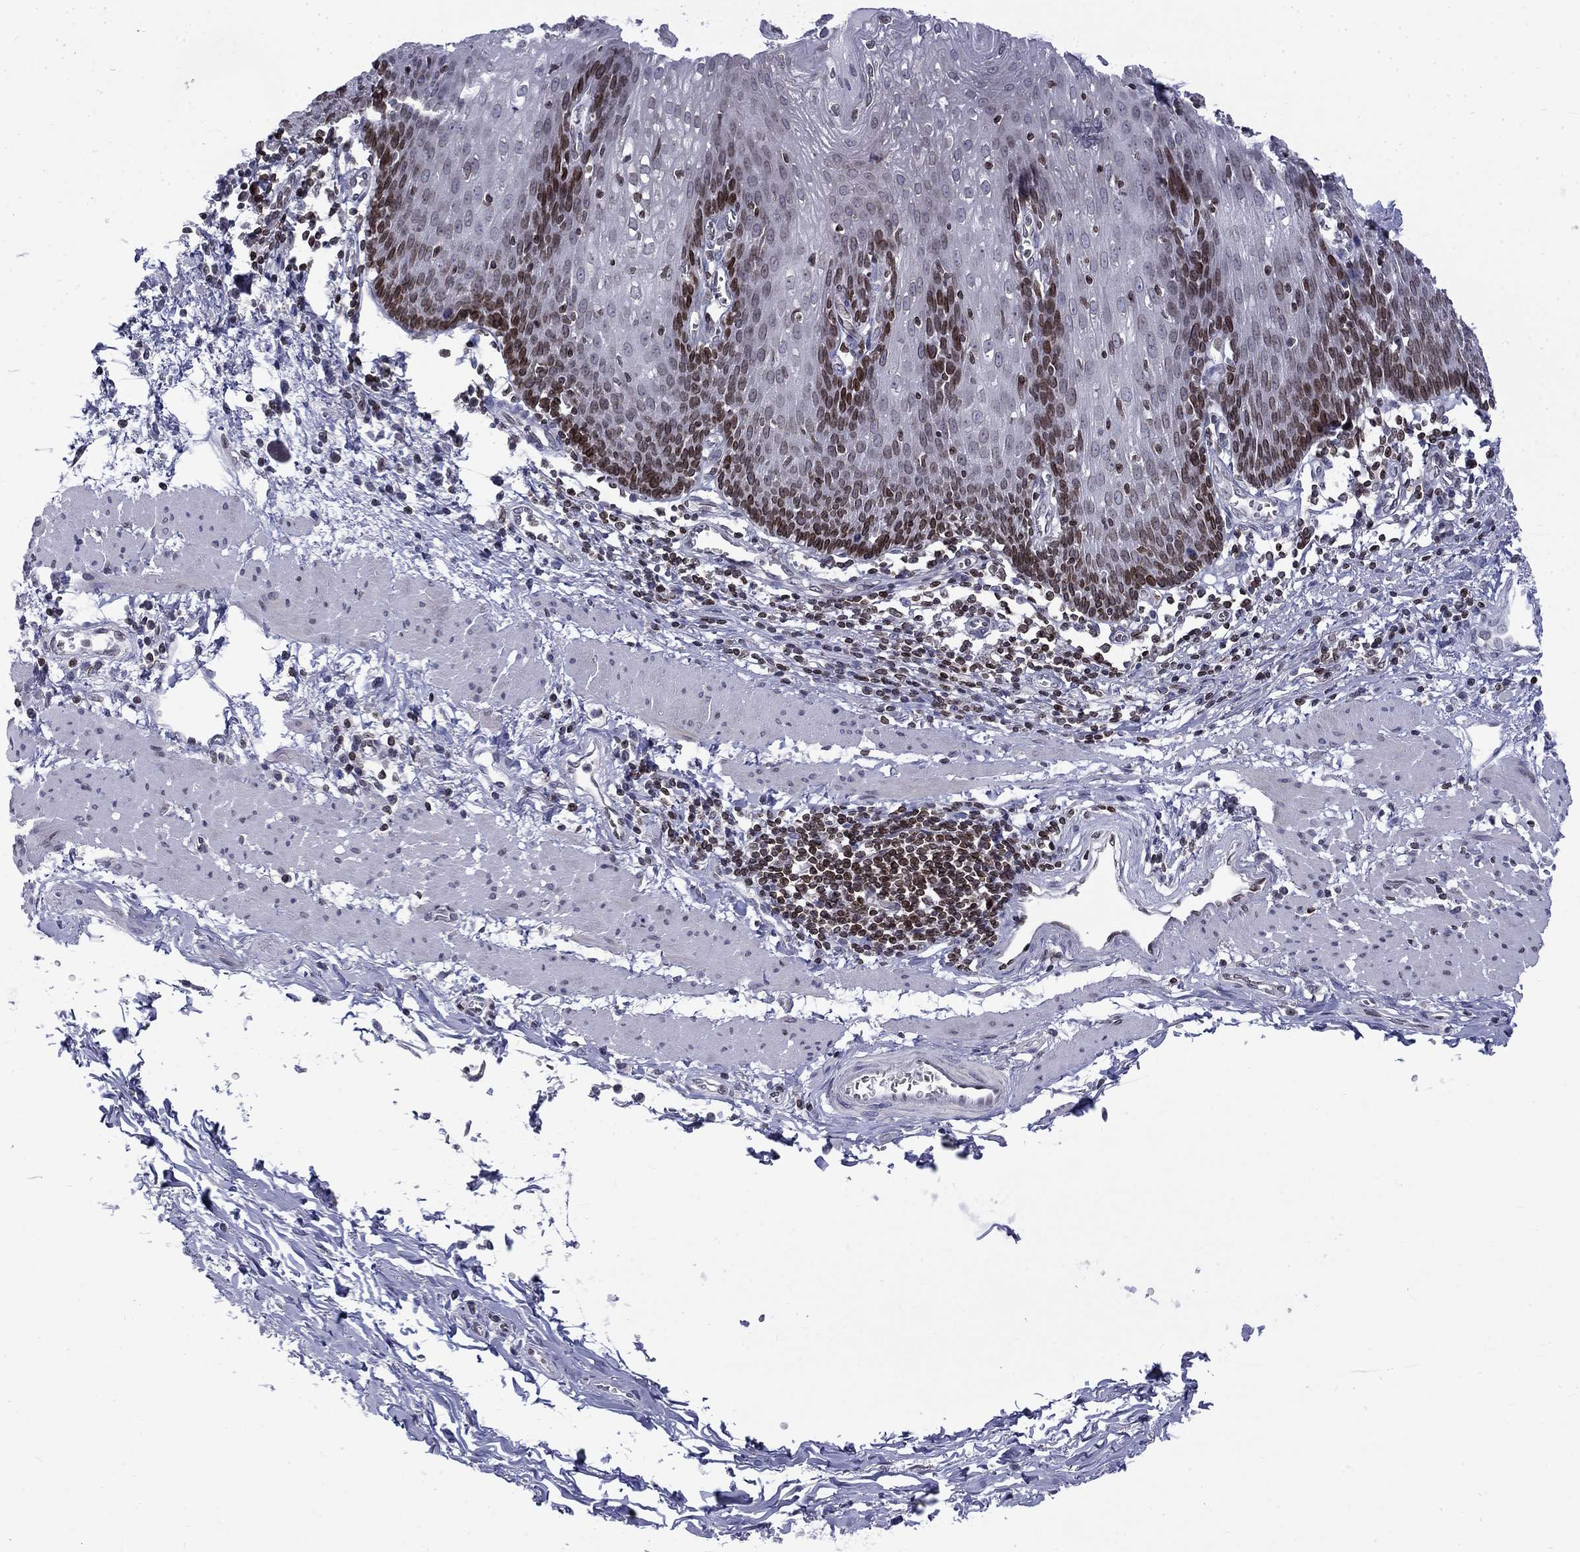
{"staining": {"intensity": "strong", "quantity": "<25%", "location": "nuclear"}, "tissue": "esophagus", "cell_type": "Squamous epithelial cells", "image_type": "normal", "snomed": [{"axis": "morphology", "description": "Normal tissue, NOS"}, {"axis": "topography", "description": "Esophagus"}], "caption": "High-power microscopy captured an immunohistochemistry (IHC) photomicrograph of benign esophagus, revealing strong nuclear staining in about <25% of squamous epithelial cells.", "gene": "SLA", "patient": {"sex": "male", "age": 57}}